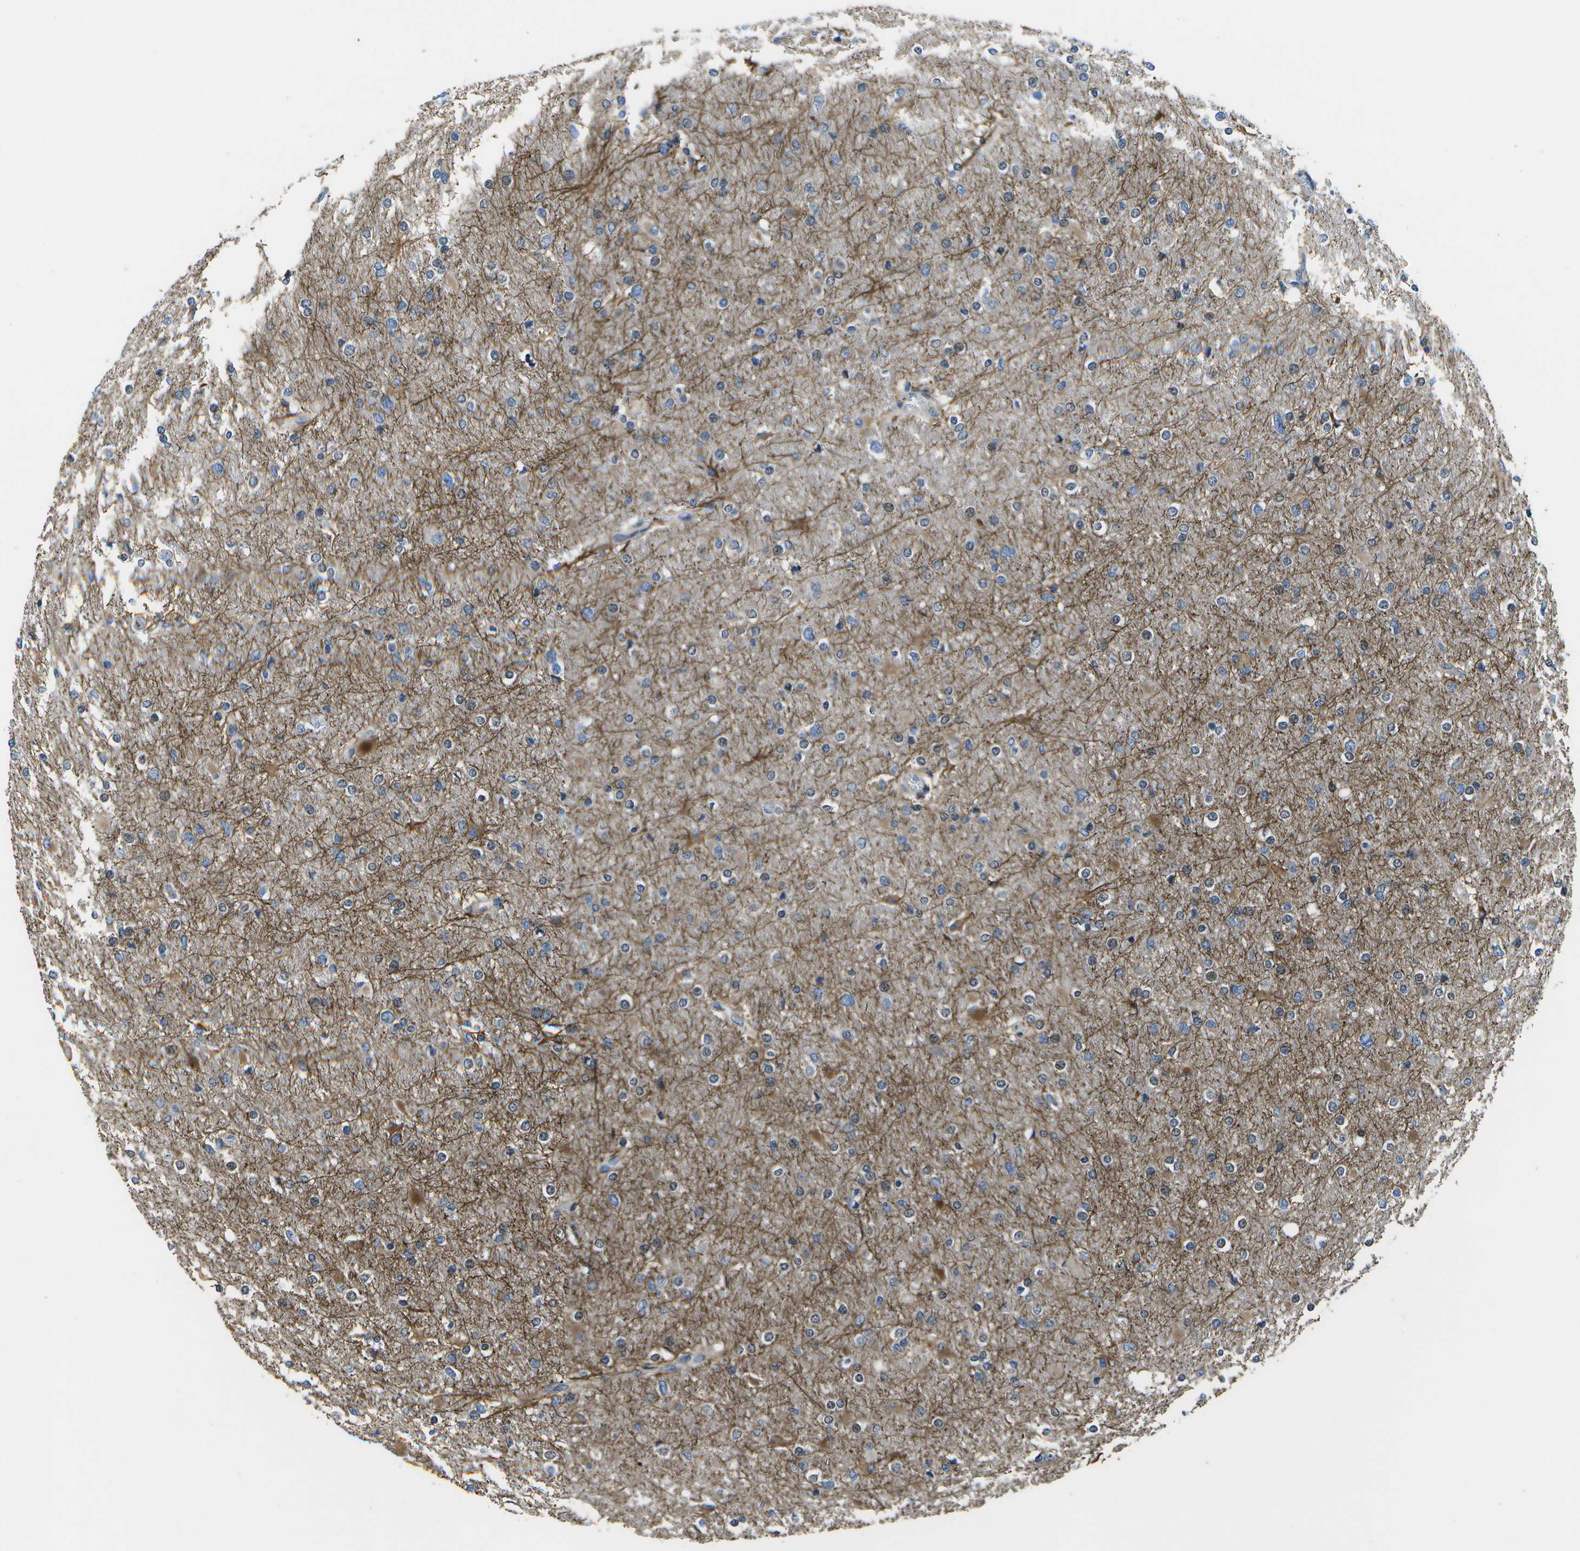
{"staining": {"intensity": "weak", "quantity": "<25%", "location": "cytoplasmic/membranous"}, "tissue": "glioma", "cell_type": "Tumor cells", "image_type": "cancer", "snomed": [{"axis": "morphology", "description": "Glioma, malignant, High grade"}, {"axis": "topography", "description": "Cerebral cortex"}], "caption": "Tumor cells are negative for protein expression in human glioma.", "gene": "P3H1", "patient": {"sex": "female", "age": 36}}